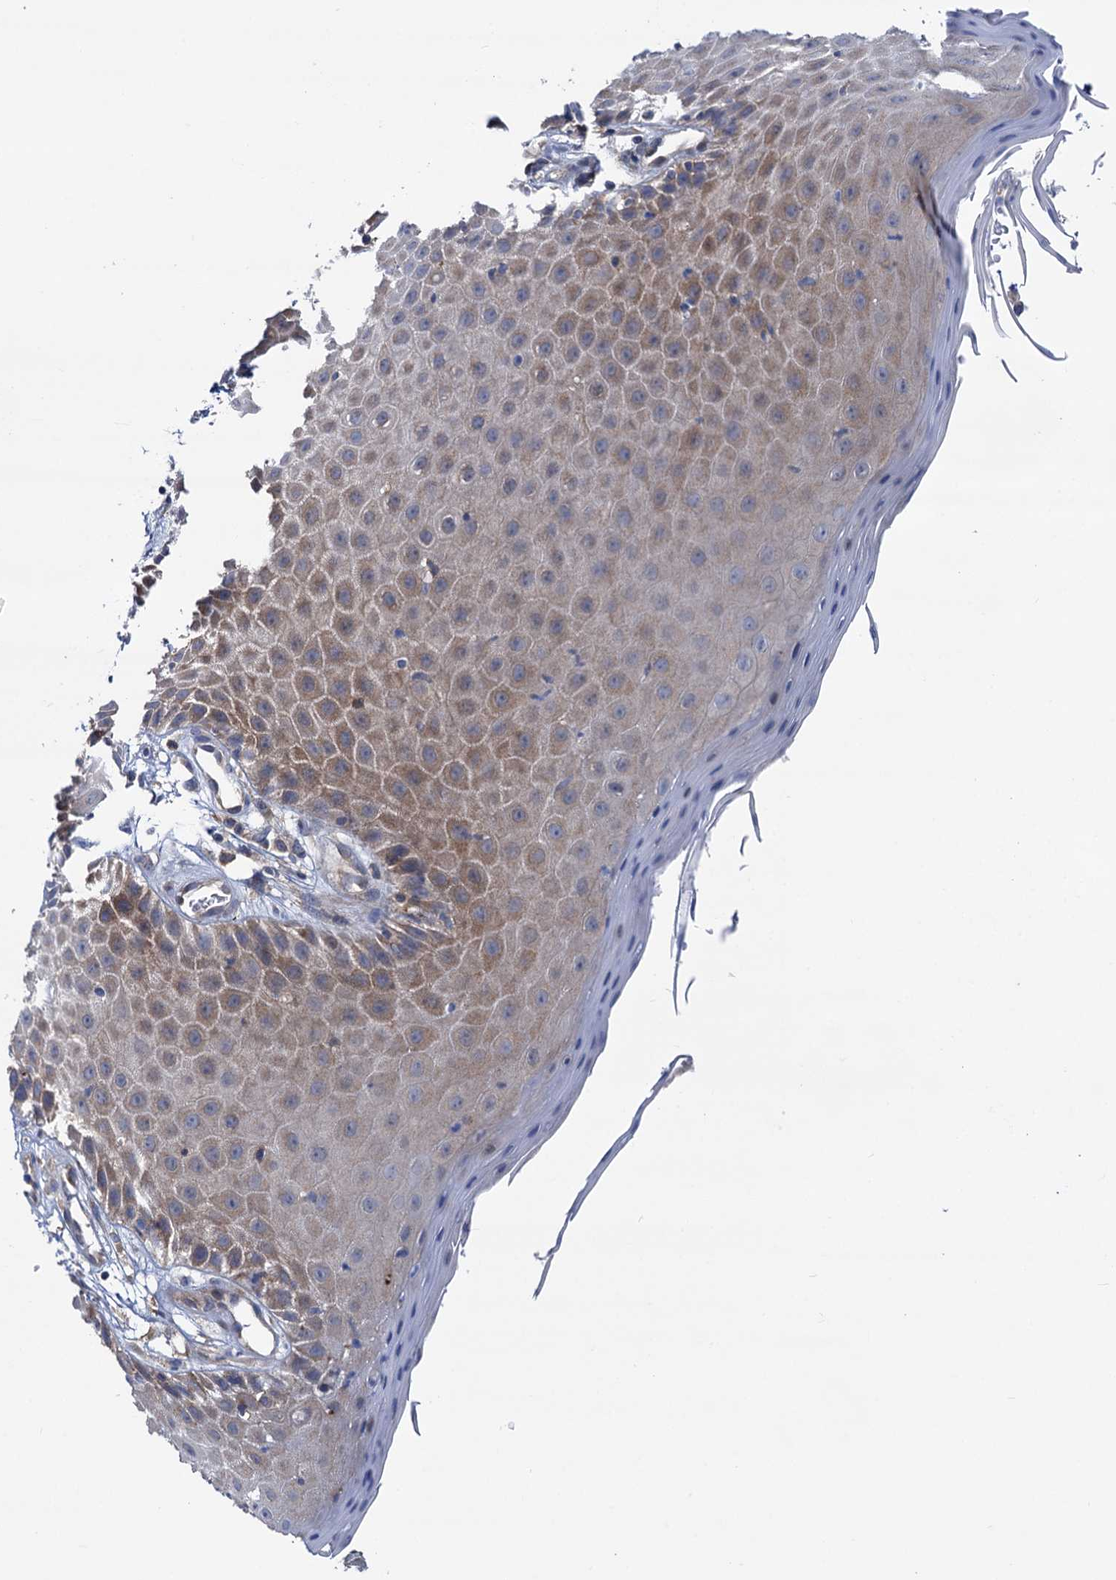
{"staining": {"intensity": "moderate", "quantity": ">75%", "location": "cytoplasmic/membranous"}, "tissue": "skin", "cell_type": "Epidermal cells", "image_type": "normal", "snomed": [{"axis": "morphology", "description": "Normal tissue, NOS"}, {"axis": "topography", "description": "Vulva"}], "caption": "Moderate cytoplasmic/membranous expression is seen in approximately >75% of epidermal cells in normal skin.", "gene": "ZNRD2", "patient": {"sex": "female", "age": 68}}